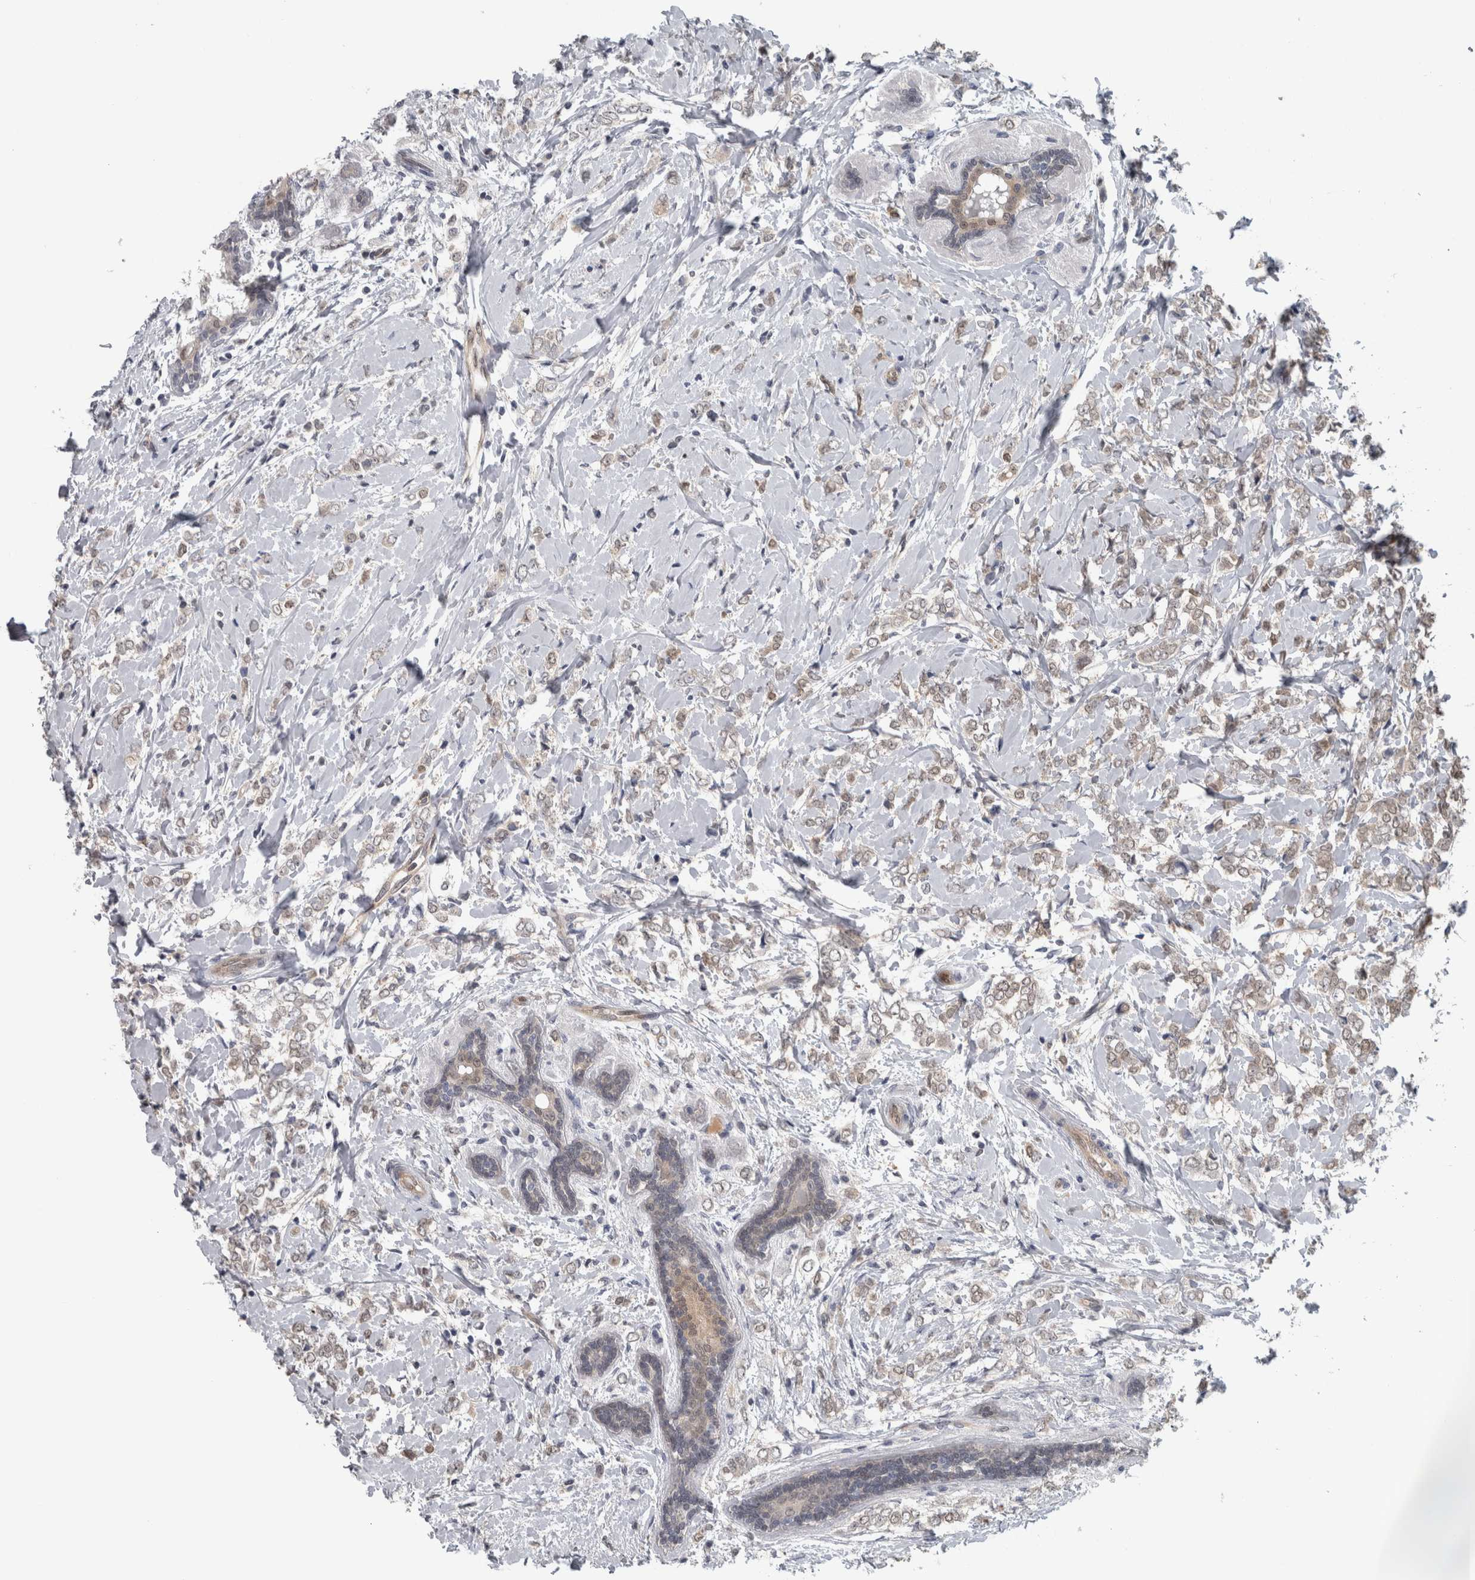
{"staining": {"intensity": "weak", "quantity": "25%-75%", "location": "cytoplasmic/membranous"}, "tissue": "breast cancer", "cell_type": "Tumor cells", "image_type": "cancer", "snomed": [{"axis": "morphology", "description": "Normal tissue, NOS"}, {"axis": "morphology", "description": "Lobular carcinoma"}, {"axis": "topography", "description": "Breast"}], "caption": "Immunohistochemistry (IHC) micrograph of neoplastic tissue: lobular carcinoma (breast) stained using IHC demonstrates low levels of weak protein expression localized specifically in the cytoplasmic/membranous of tumor cells, appearing as a cytoplasmic/membranous brown color.", "gene": "NAPRT", "patient": {"sex": "female", "age": 47}}